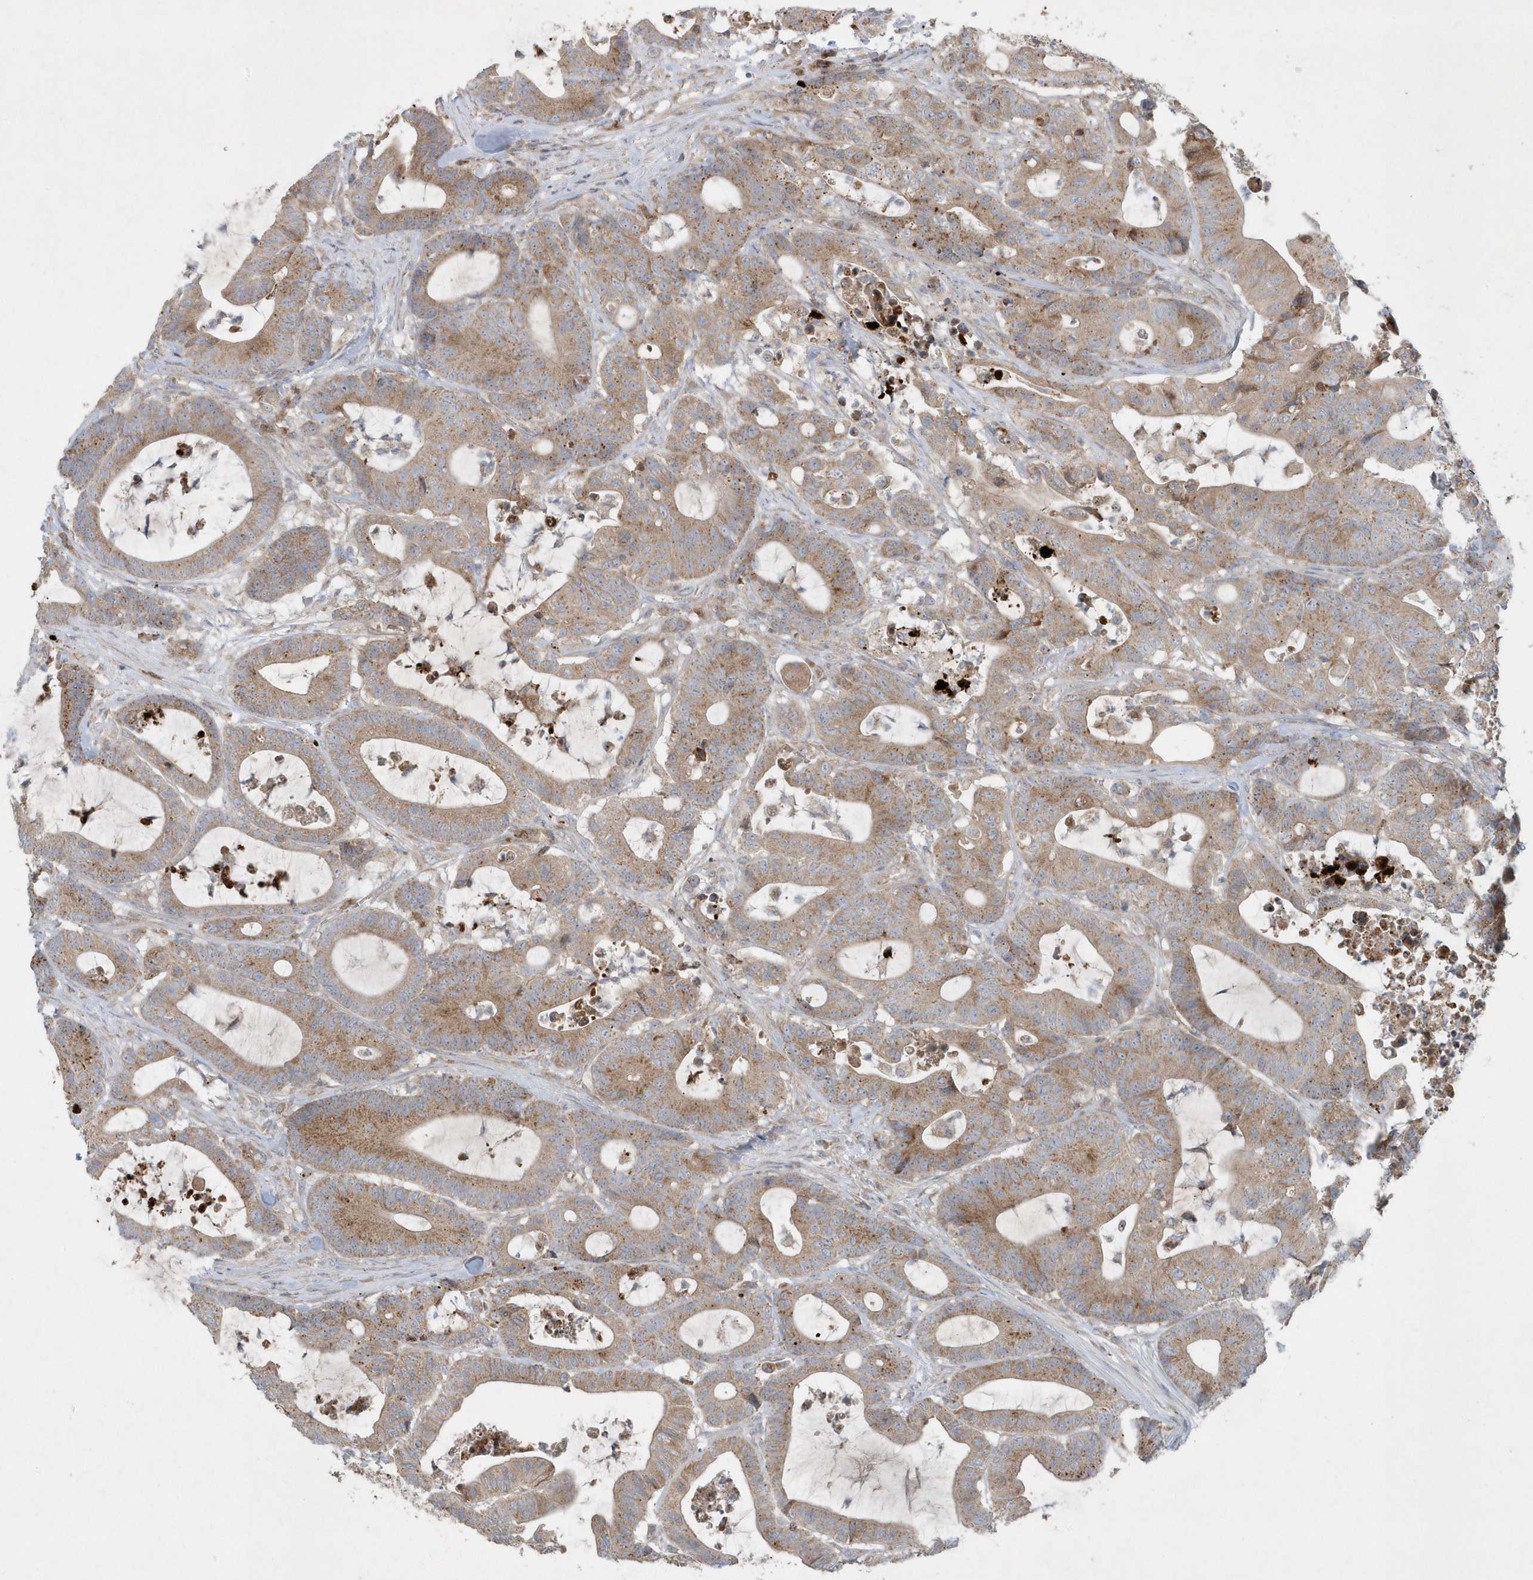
{"staining": {"intensity": "moderate", "quantity": ">75%", "location": "cytoplasmic/membranous"}, "tissue": "colorectal cancer", "cell_type": "Tumor cells", "image_type": "cancer", "snomed": [{"axis": "morphology", "description": "Adenocarcinoma, NOS"}, {"axis": "topography", "description": "Colon"}], "caption": "Tumor cells reveal medium levels of moderate cytoplasmic/membranous positivity in about >75% of cells in human colorectal cancer.", "gene": "SLC38A2", "patient": {"sex": "female", "age": 84}}